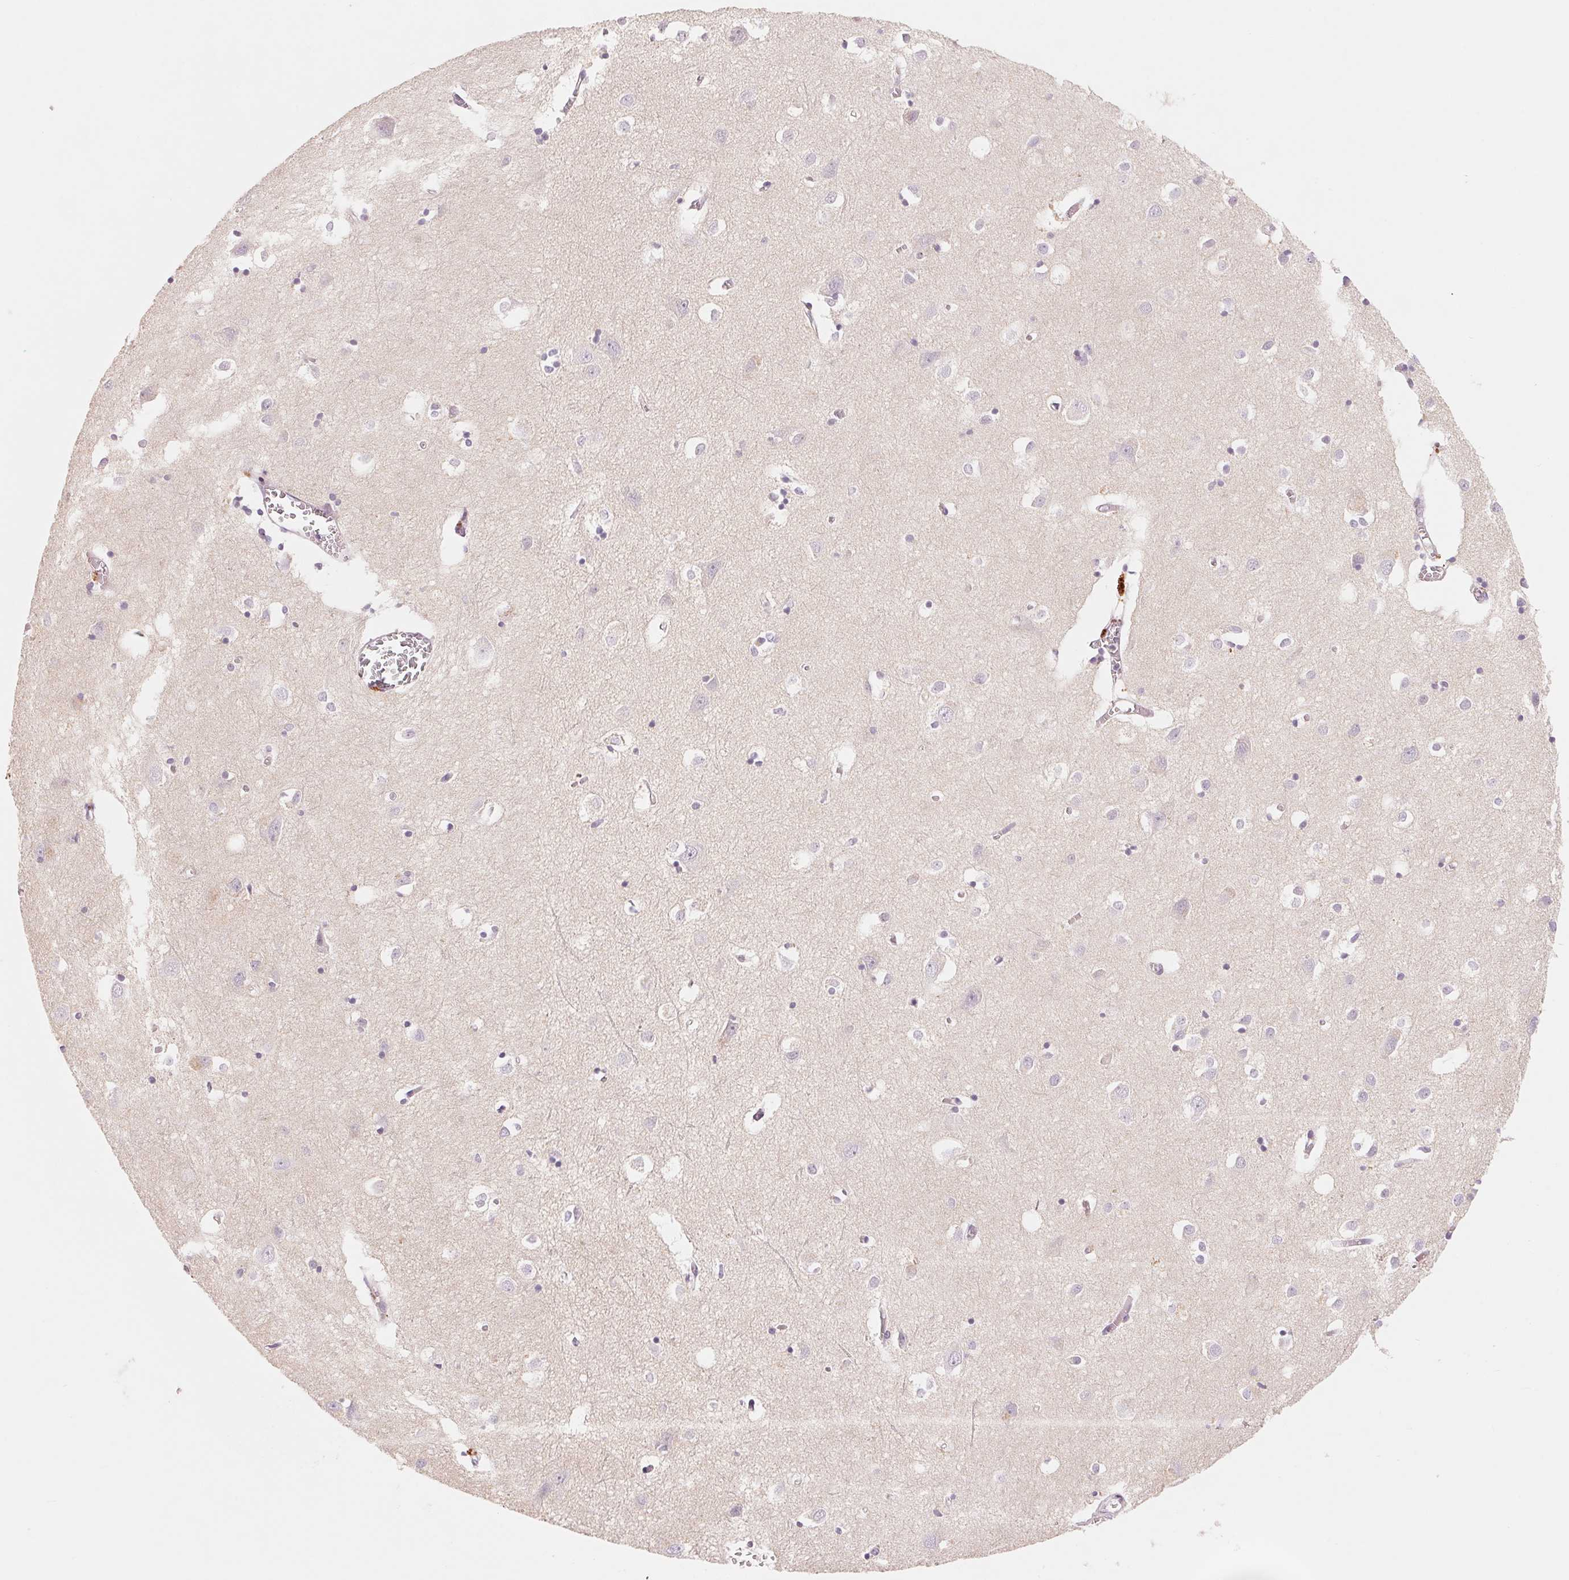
{"staining": {"intensity": "moderate", "quantity": "<25%", "location": "cytoplasmic/membranous"}, "tissue": "cerebral cortex", "cell_type": "Endothelial cells", "image_type": "normal", "snomed": [{"axis": "morphology", "description": "Normal tissue, NOS"}, {"axis": "topography", "description": "Cerebral cortex"}], "caption": "Unremarkable cerebral cortex exhibits moderate cytoplasmic/membranous expression in approximately <25% of endothelial cells, visualized by immunohistochemistry.", "gene": "SLC17A4", "patient": {"sex": "male", "age": 70}}